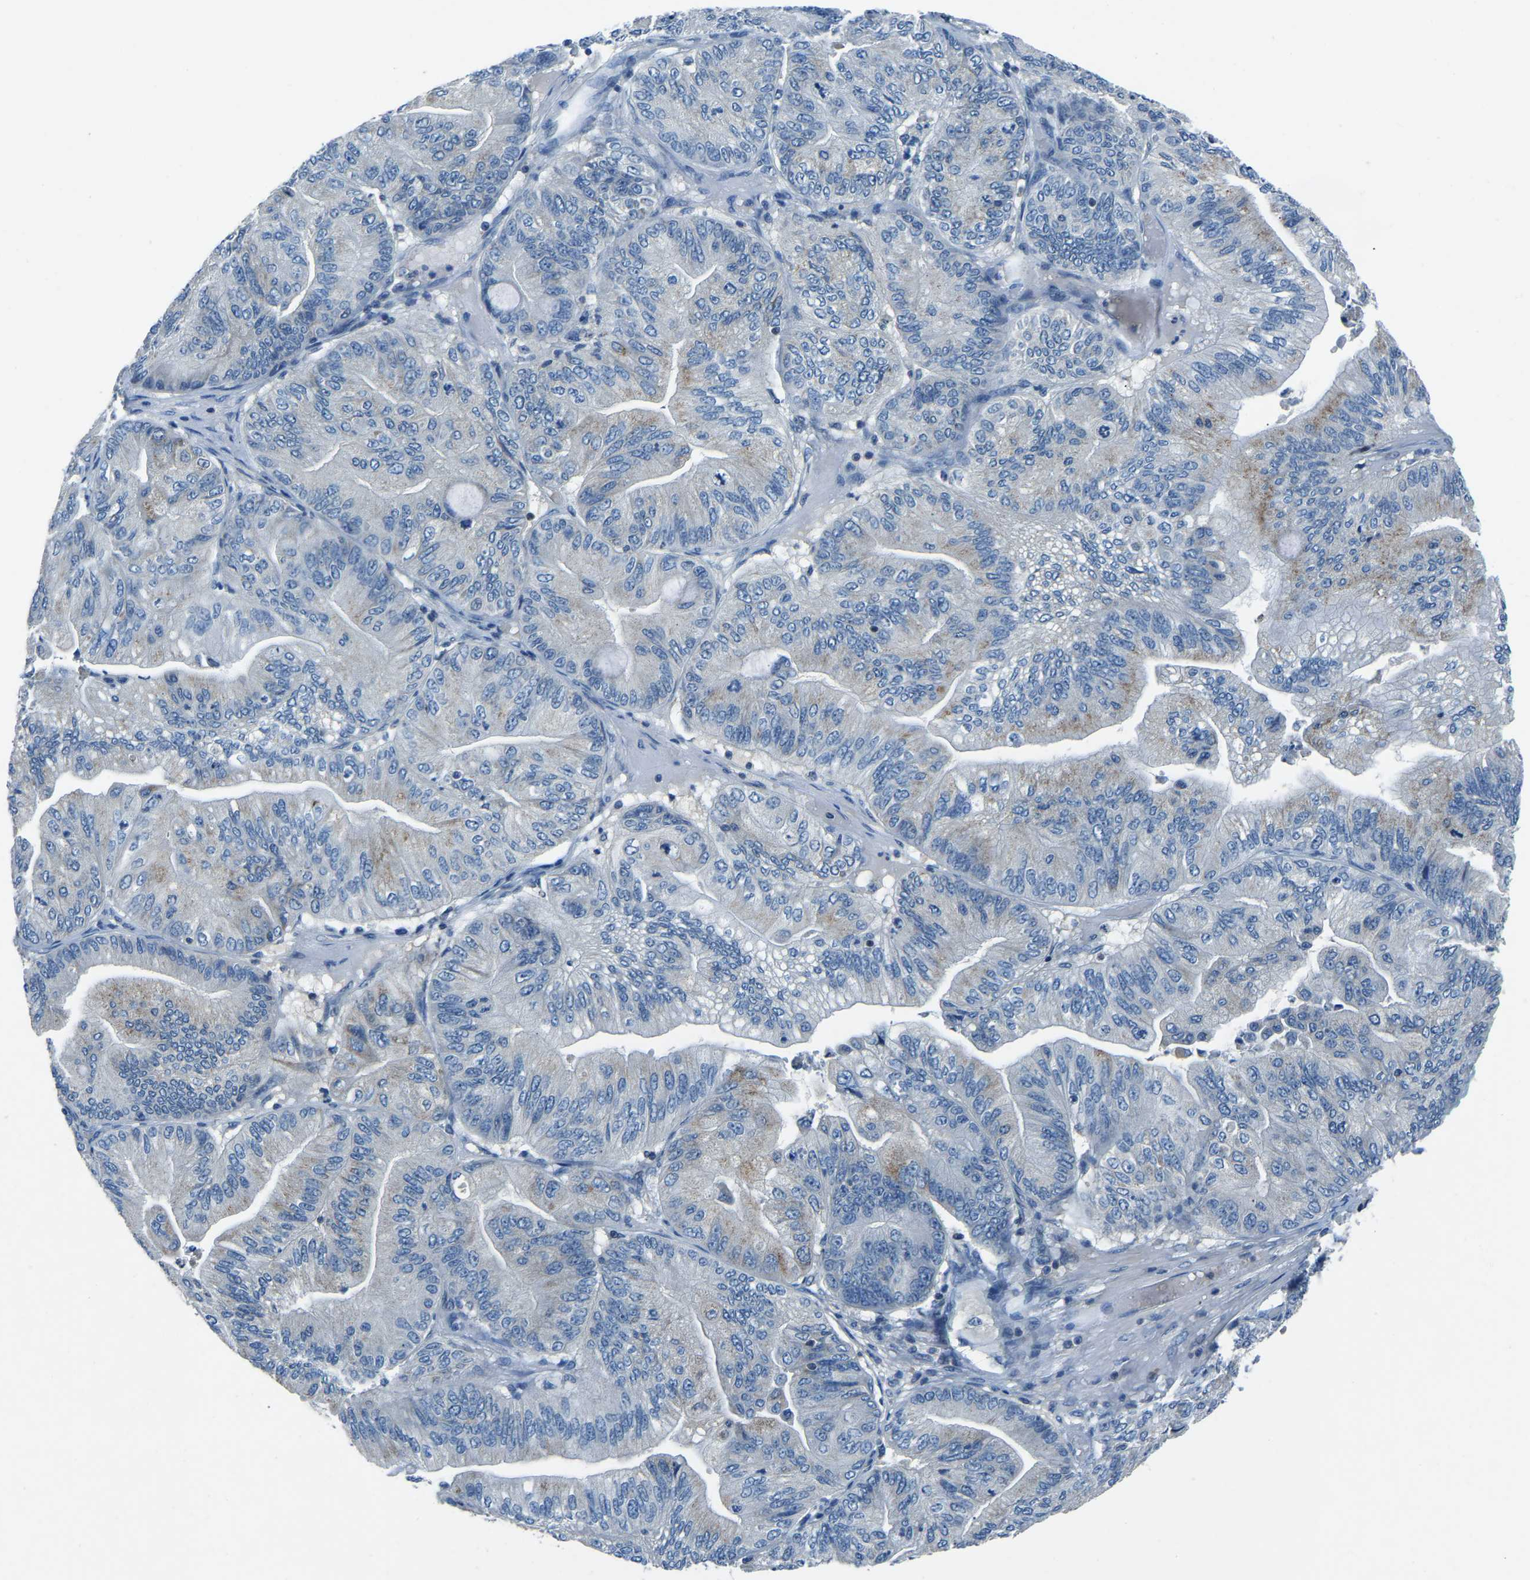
{"staining": {"intensity": "weak", "quantity": "25%-75%", "location": "cytoplasmic/membranous"}, "tissue": "ovarian cancer", "cell_type": "Tumor cells", "image_type": "cancer", "snomed": [{"axis": "morphology", "description": "Cystadenocarcinoma, mucinous, NOS"}, {"axis": "topography", "description": "Ovary"}], "caption": "IHC image of ovarian cancer stained for a protein (brown), which exhibits low levels of weak cytoplasmic/membranous staining in about 25%-75% of tumor cells.", "gene": "XIRP1", "patient": {"sex": "female", "age": 61}}